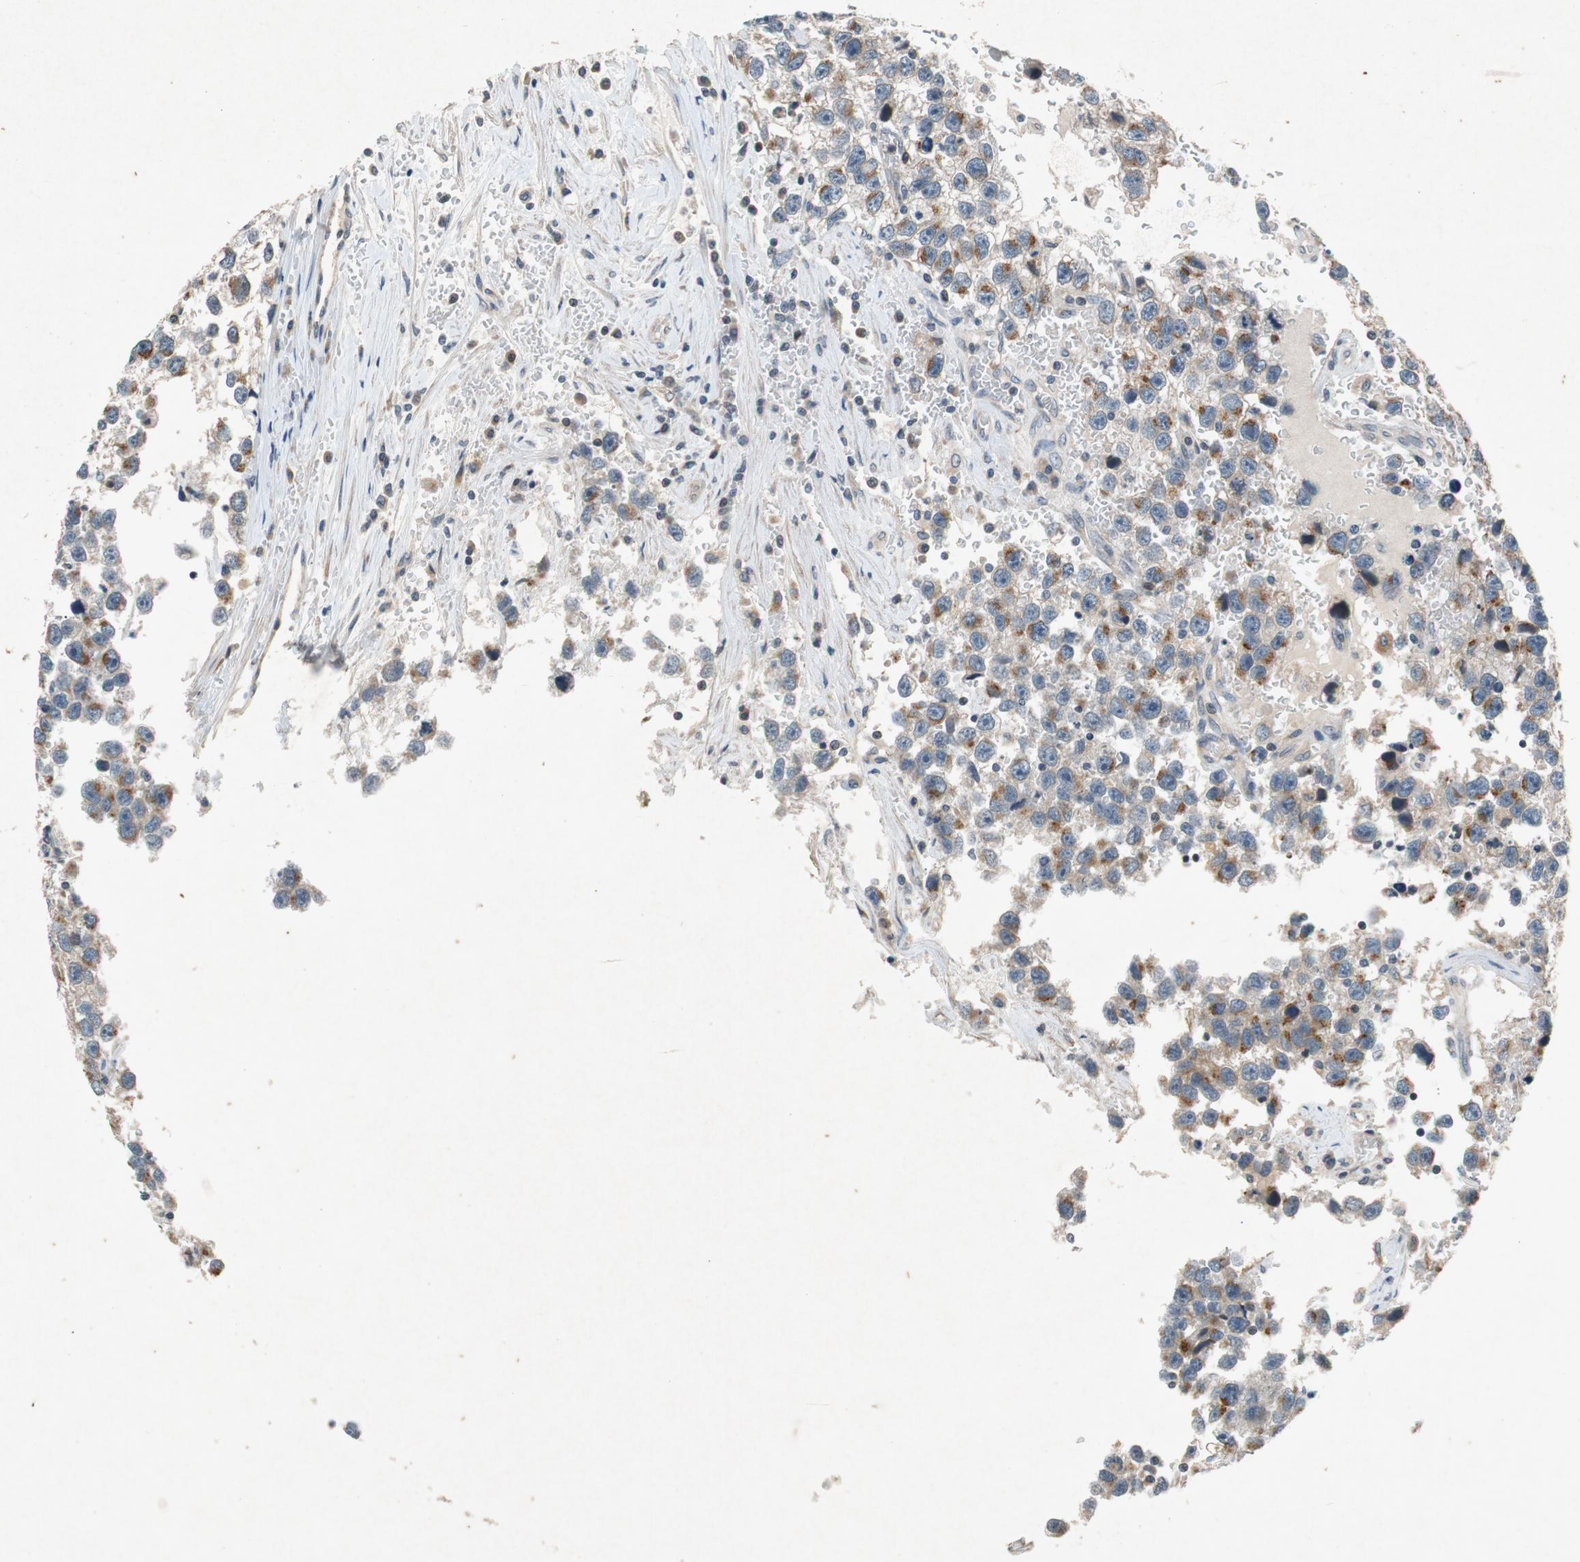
{"staining": {"intensity": "moderate", "quantity": ">75%", "location": "cytoplasmic/membranous"}, "tissue": "testis cancer", "cell_type": "Tumor cells", "image_type": "cancer", "snomed": [{"axis": "morphology", "description": "Seminoma, NOS"}, {"axis": "topography", "description": "Testis"}], "caption": "High-magnification brightfield microscopy of testis cancer (seminoma) stained with DAB (3,3'-diaminobenzidine) (brown) and counterstained with hematoxylin (blue). tumor cells exhibit moderate cytoplasmic/membranous positivity is identified in about>75% of cells.", "gene": "ATP2C1", "patient": {"sex": "male", "age": 33}}